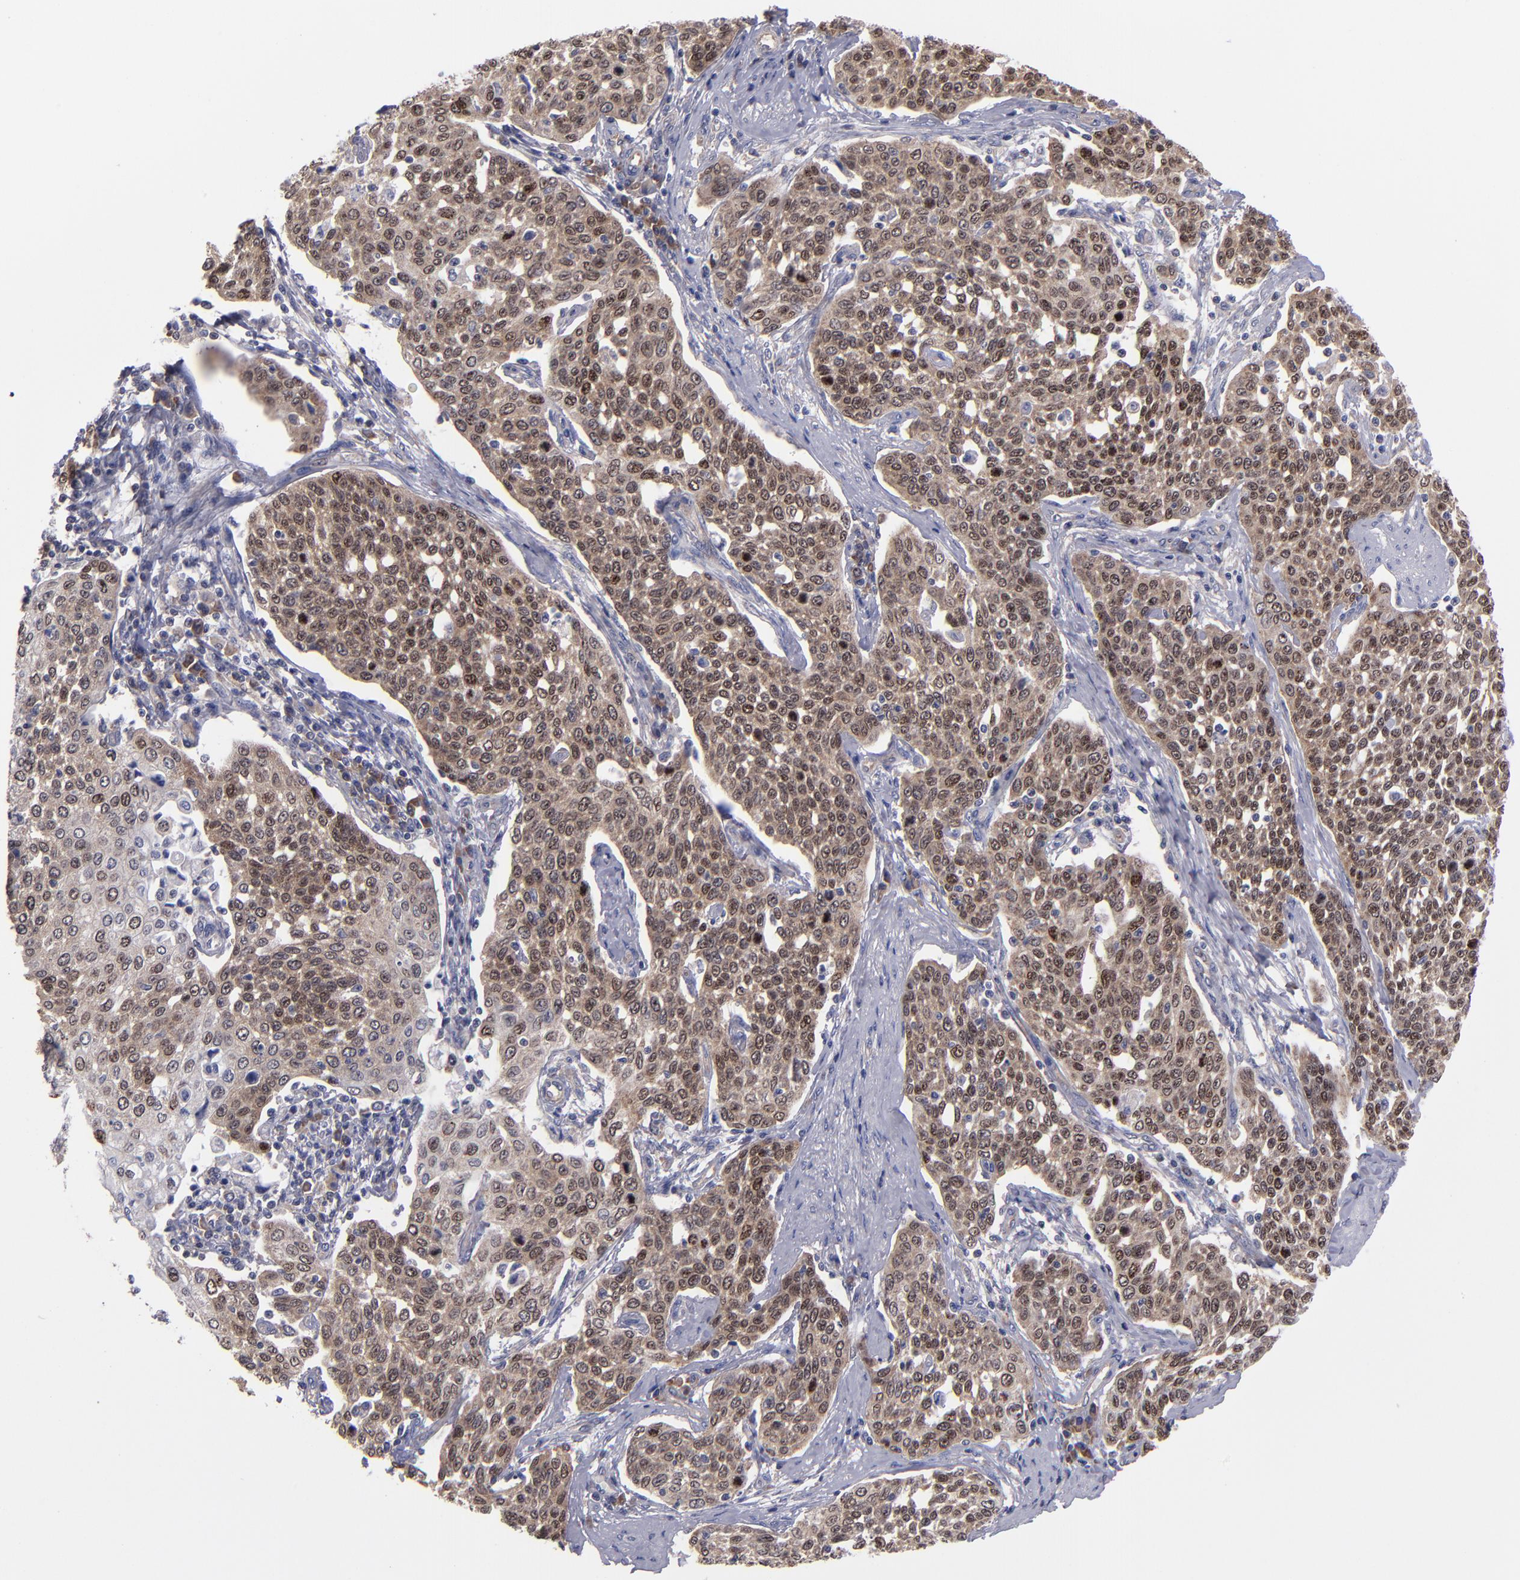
{"staining": {"intensity": "moderate", "quantity": ">75%", "location": "cytoplasmic/membranous,nuclear"}, "tissue": "cervical cancer", "cell_type": "Tumor cells", "image_type": "cancer", "snomed": [{"axis": "morphology", "description": "Squamous cell carcinoma, NOS"}, {"axis": "topography", "description": "Cervix"}], "caption": "Moderate cytoplasmic/membranous and nuclear protein expression is seen in approximately >75% of tumor cells in cervical cancer (squamous cell carcinoma).", "gene": "EIF3L", "patient": {"sex": "female", "age": 34}}